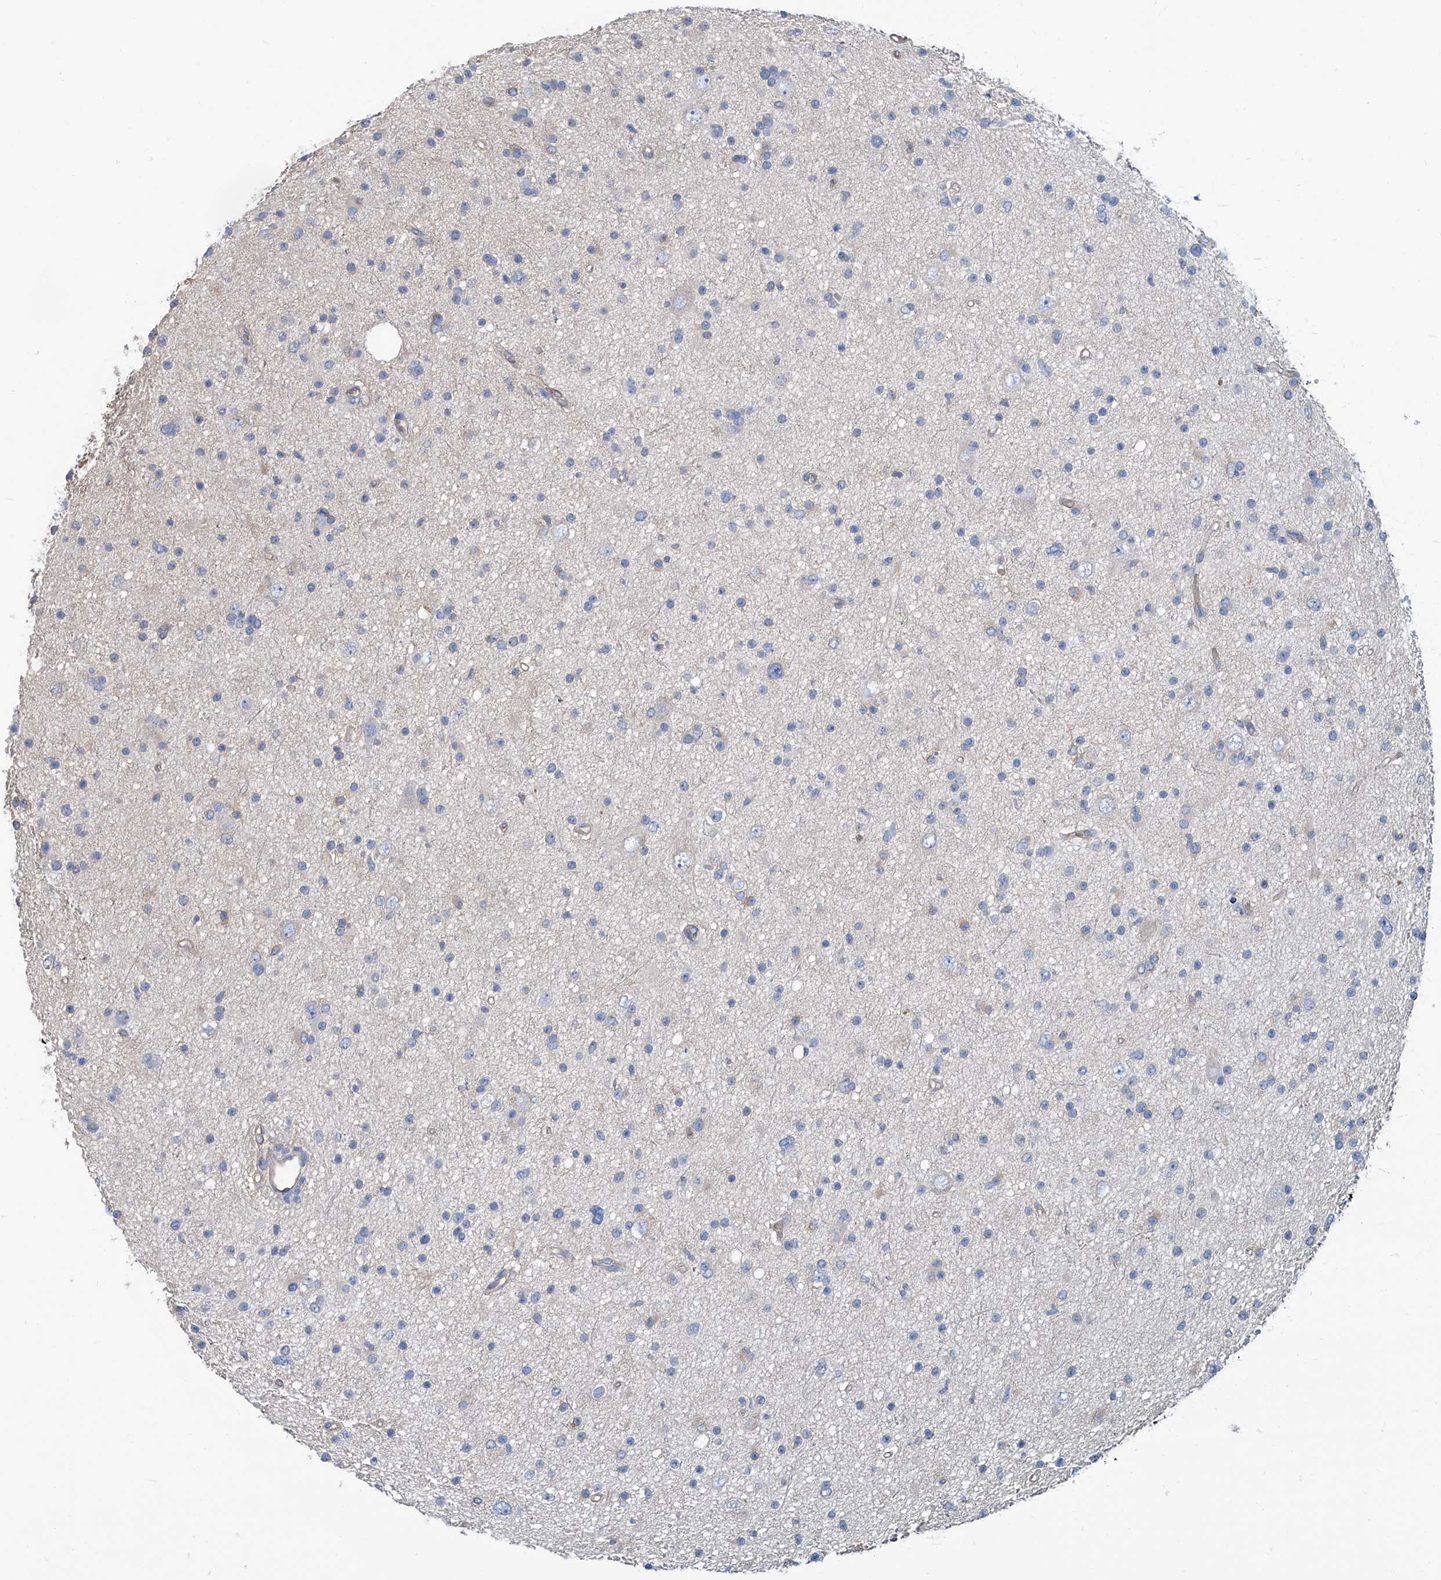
{"staining": {"intensity": "weak", "quantity": "25%-75%", "location": "cytoplasmic/membranous"}, "tissue": "glioma", "cell_type": "Tumor cells", "image_type": "cancer", "snomed": [{"axis": "morphology", "description": "Glioma, malignant, Low grade"}, {"axis": "topography", "description": "Cerebral cortex"}], "caption": "Tumor cells demonstrate weak cytoplasmic/membranous positivity in approximately 25%-75% of cells in malignant glioma (low-grade).", "gene": "PFKL", "patient": {"sex": "female", "age": 39}}